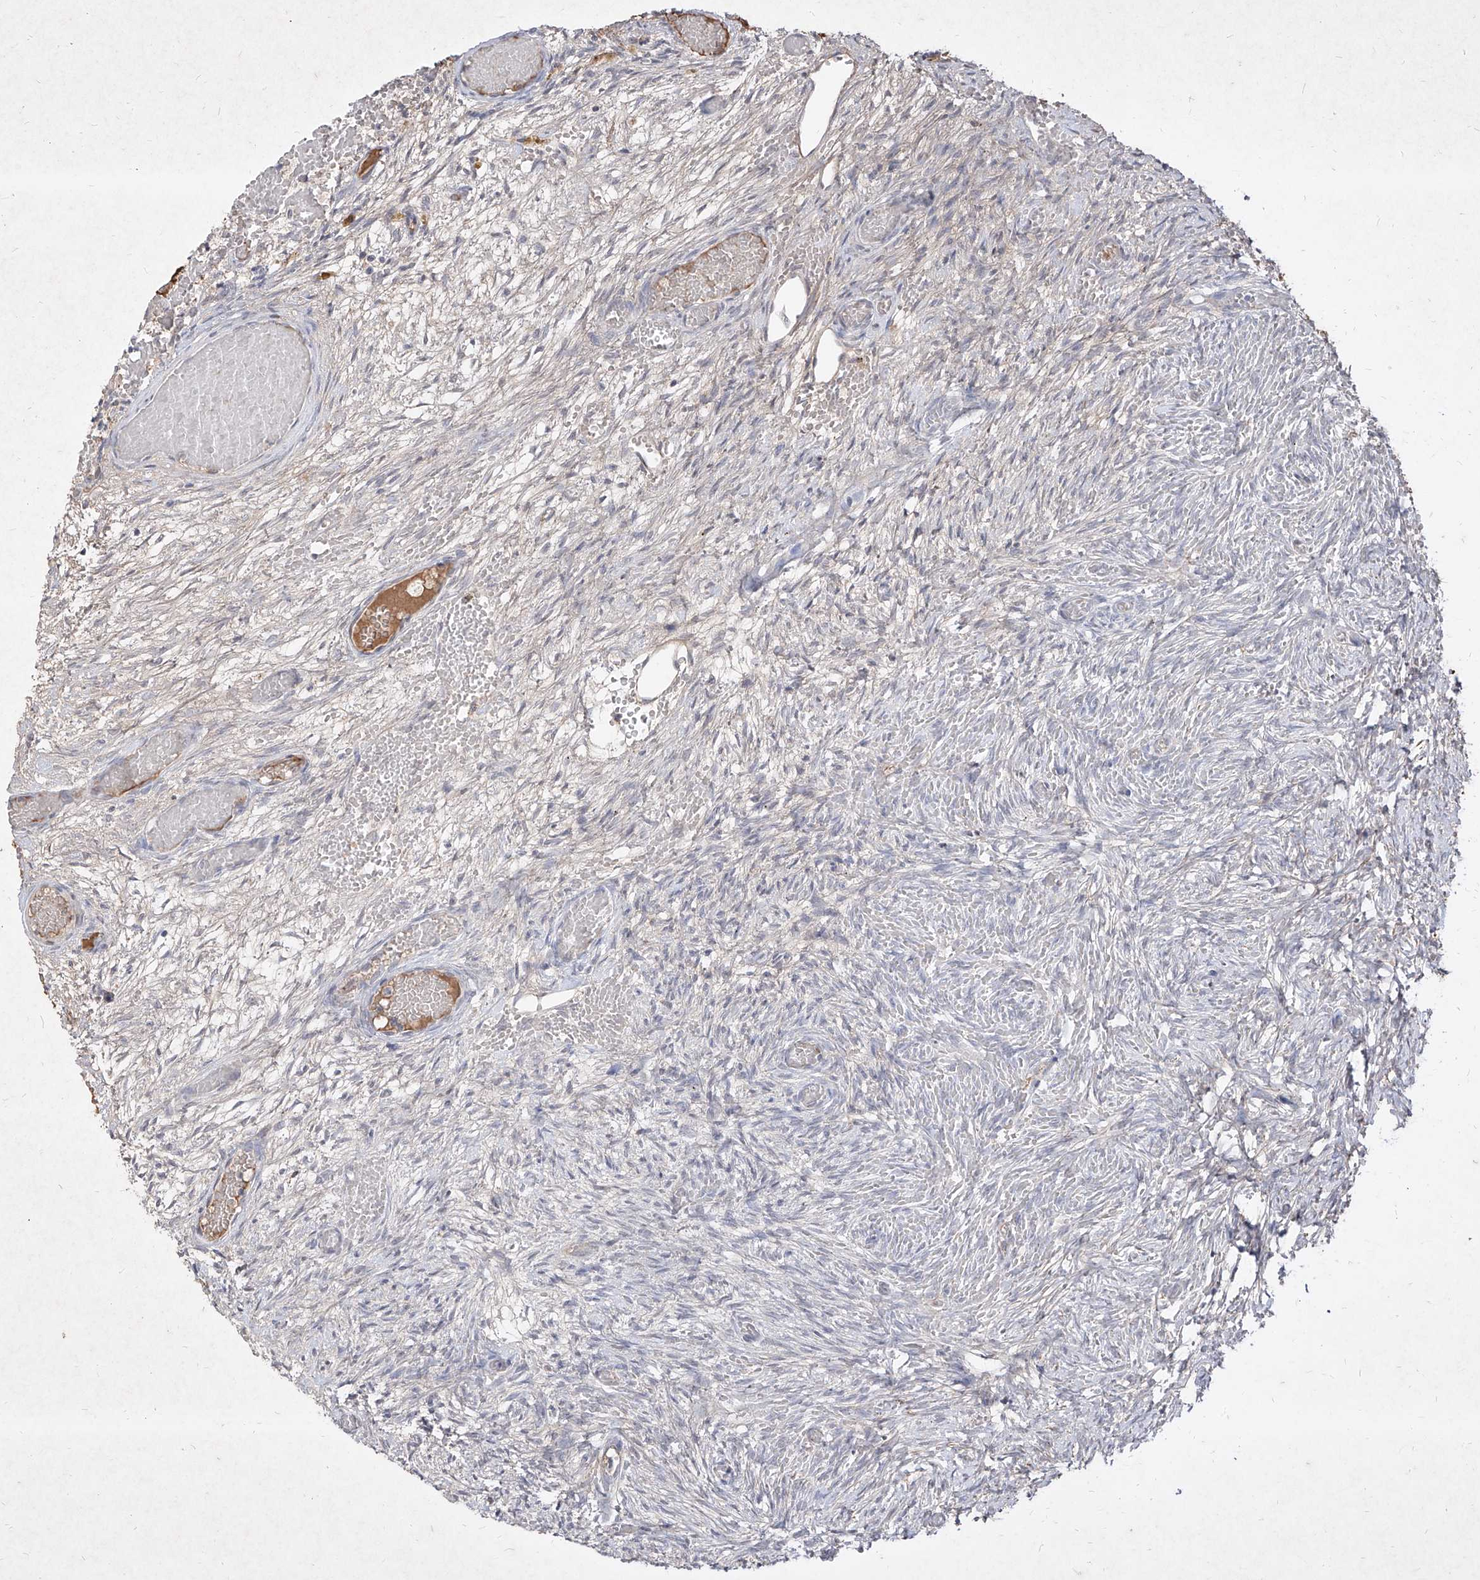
{"staining": {"intensity": "negative", "quantity": "none", "location": "none"}, "tissue": "ovary", "cell_type": "Ovarian stroma cells", "image_type": "normal", "snomed": [{"axis": "morphology", "description": "Adenocarcinoma, NOS"}, {"axis": "topography", "description": "Endometrium"}], "caption": "There is no significant positivity in ovarian stroma cells of ovary. Brightfield microscopy of immunohistochemistry stained with DAB (brown) and hematoxylin (blue), captured at high magnification.", "gene": "C4A", "patient": {"sex": "female", "age": 32}}